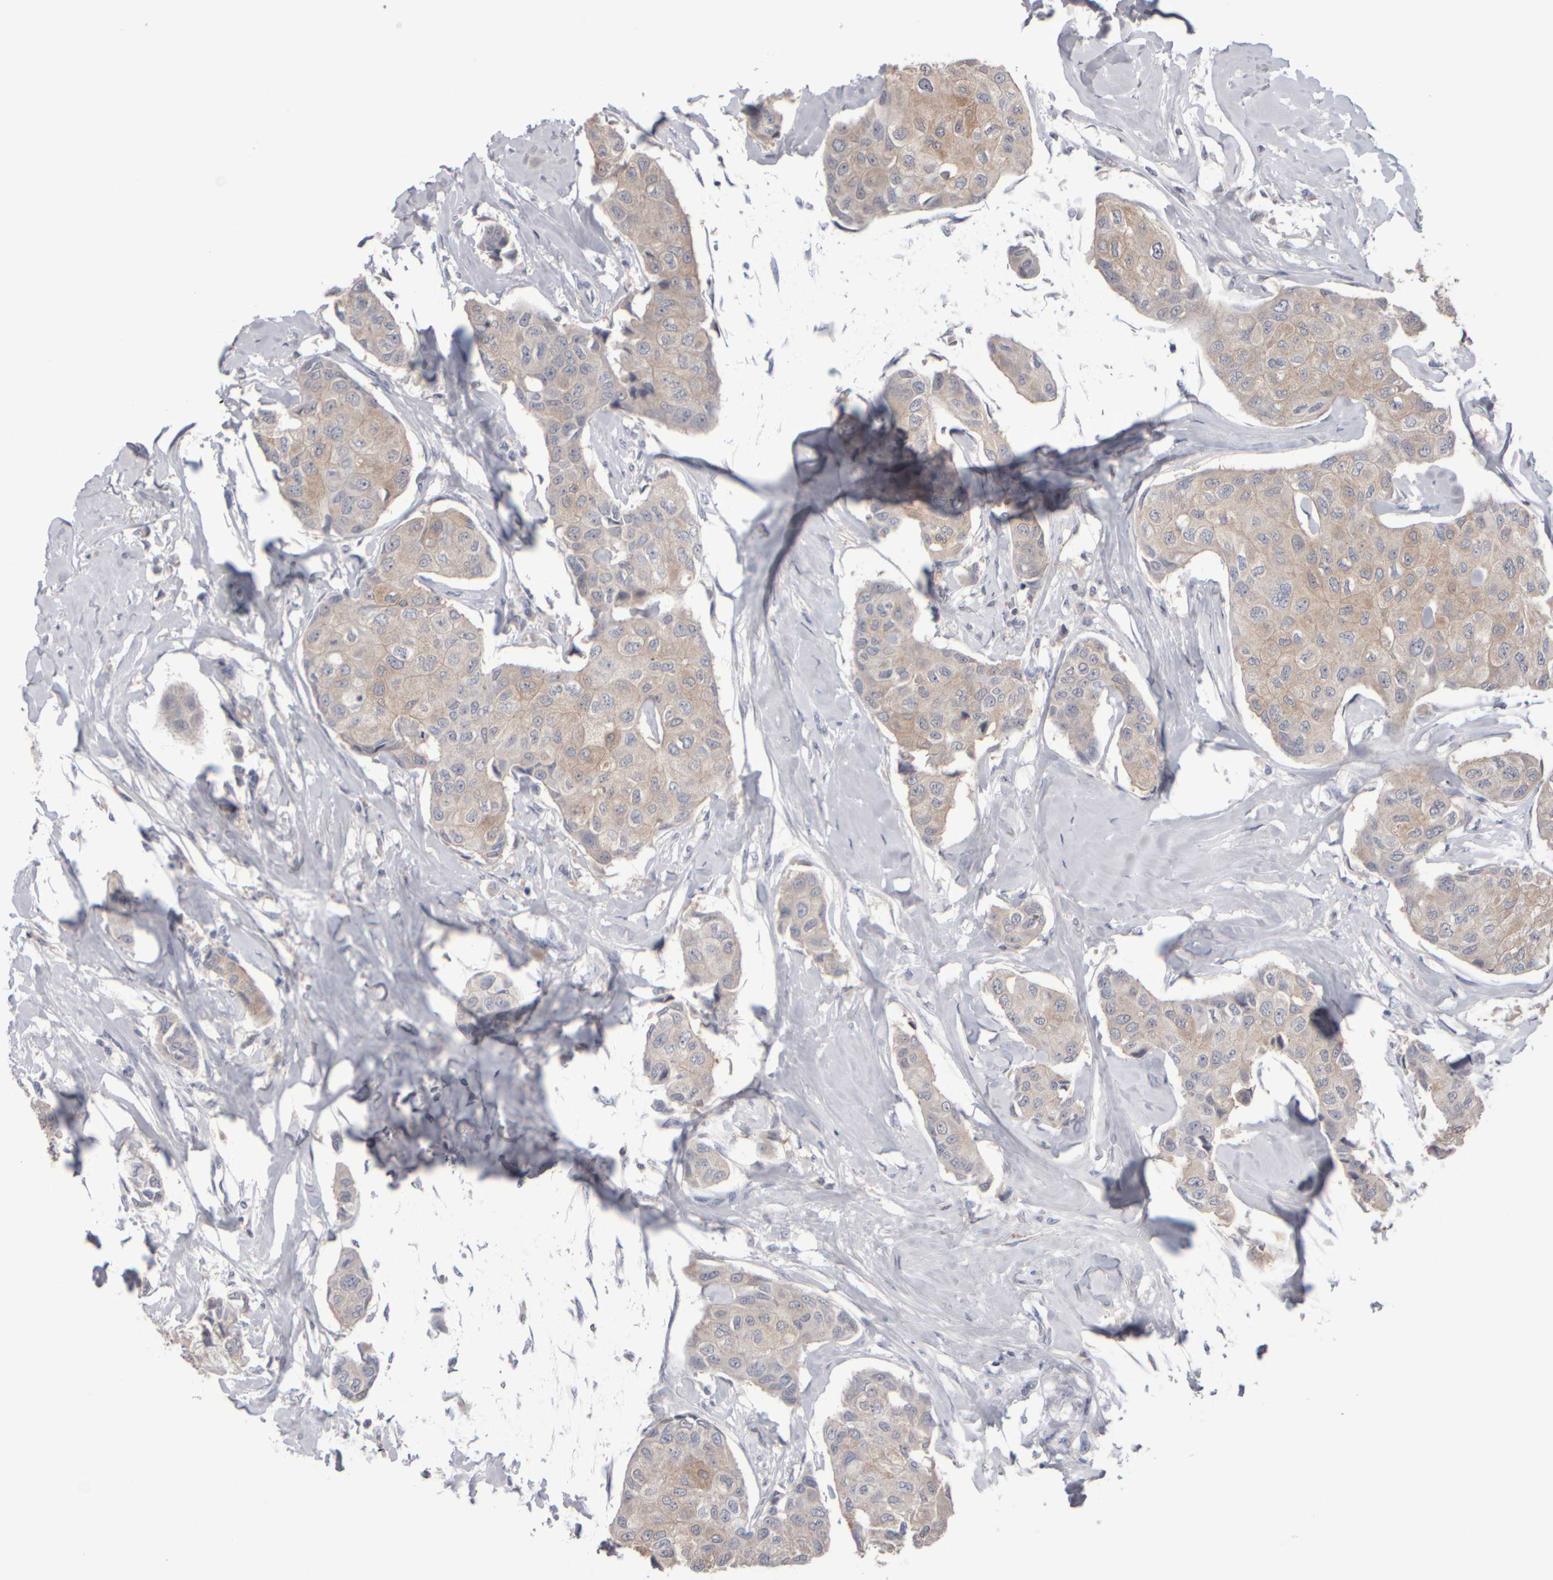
{"staining": {"intensity": "weak", "quantity": "25%-75%", "location": "cytoplasmic/membranous"}, "tissue": "breast cancer", "cell_type": "Tumor cells", "image_type": "cancer", "snomed": [{"axis": "morphology", "description": "Duct carcinoma"}, {"axis": "topography", "description": "Breast"}], "caption": "Breast cancer stained with DAB immunohistochemistry (IHC) demonstrates low levels of weak cytoplasmic/membranous expression in approximately 25%-75% of tumor cells. (IHC, brightfield microscopy, high magnification).", "gene": "EPHX2", "patient": {"sex": "female", "age": 80}}